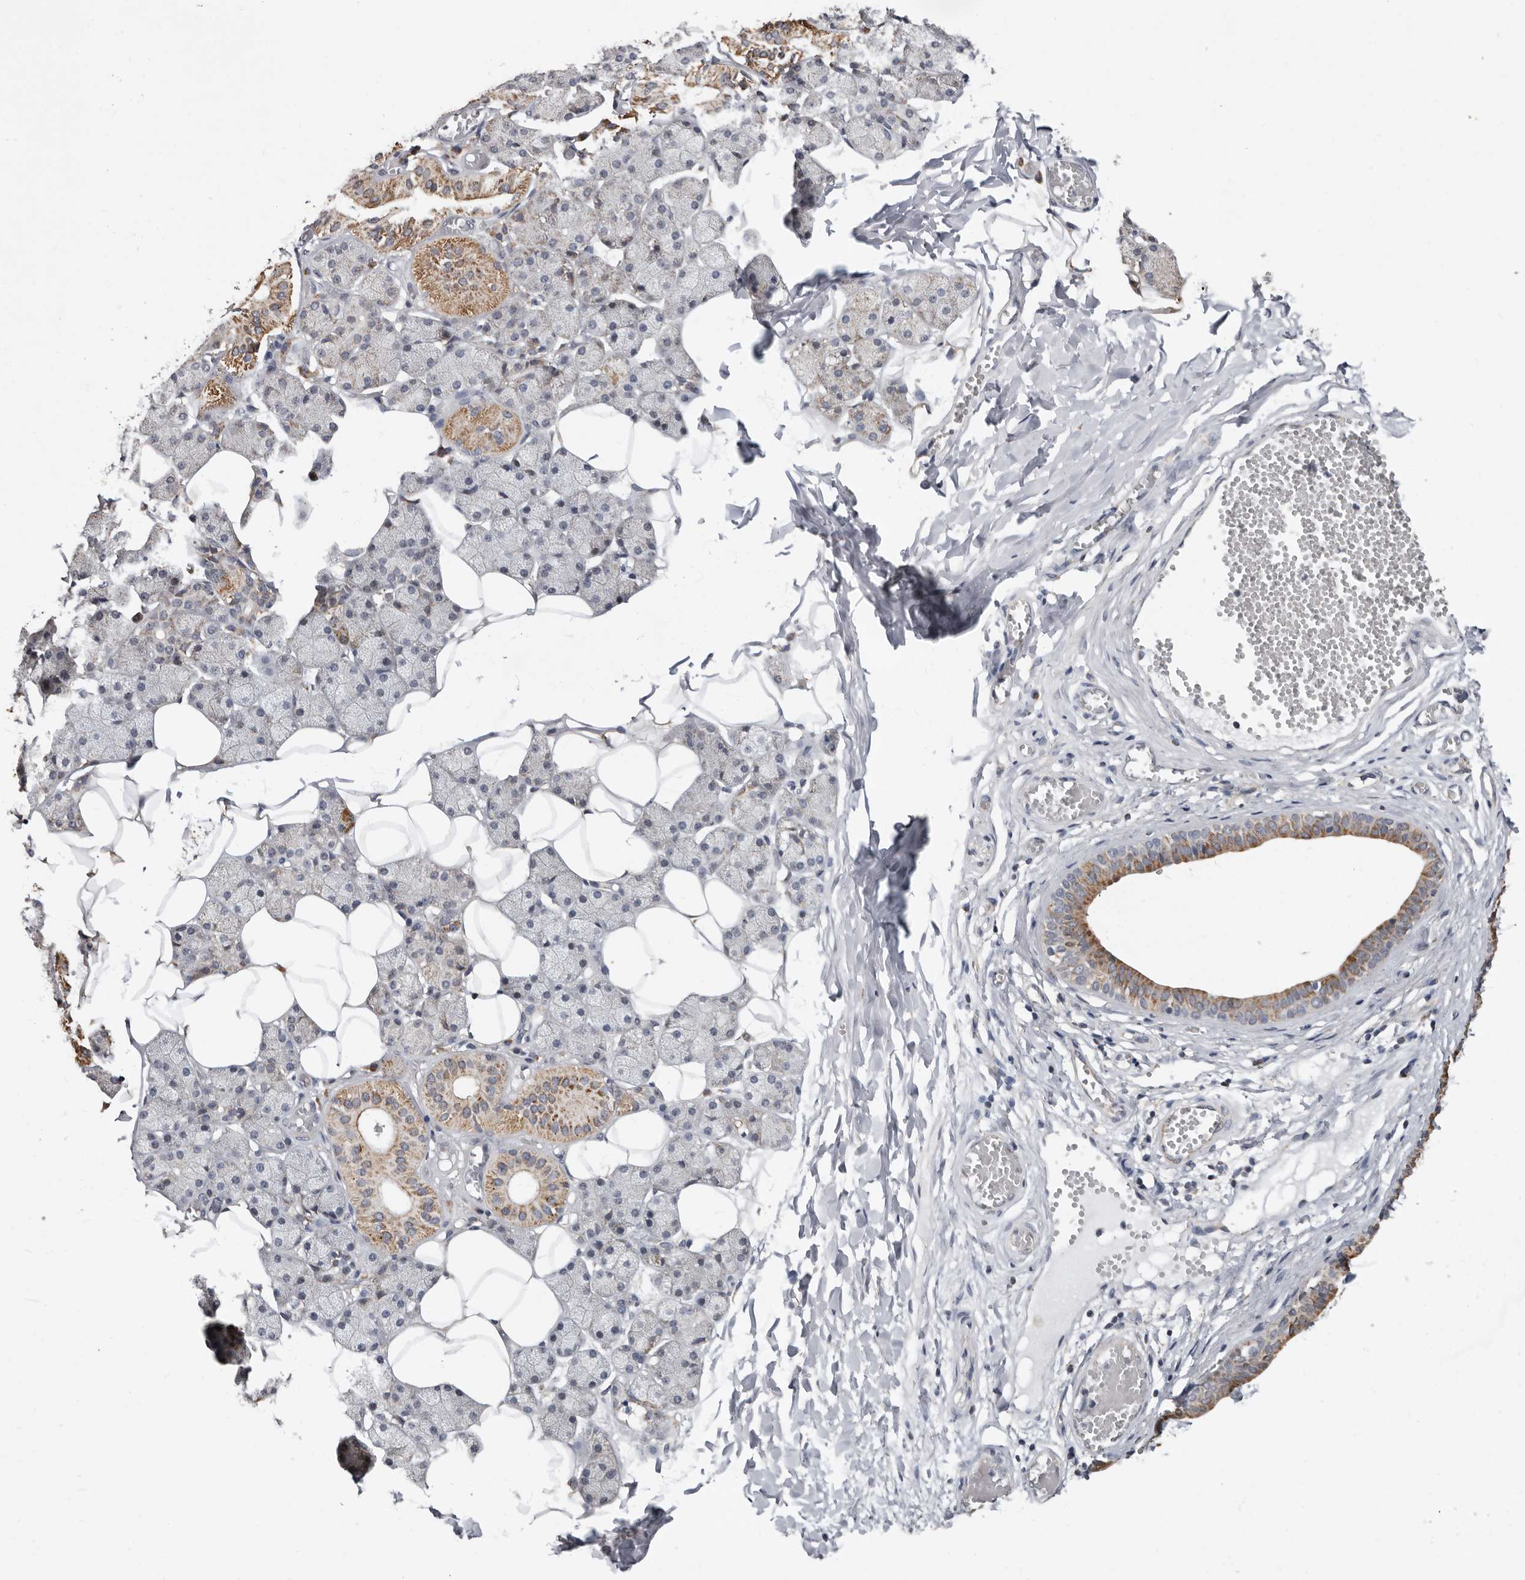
{"staining": {"intensity": "moderate", "quantity": "<25%", "location": "cytoplasmic/membranous"}, "tissue": "salivary gland", "cell_type": "Glandular cells", "image_type": "normal", "snomed": [{"axis": "morphology", "description": "Normal tissue, NOS"}, {"axis": "topography", "description": "Salivary gland"}], "caption": "Normal salivary gland reveals moderate cytoplasmic/membranous positivity in approximately <25% of glandular cells, visualized by immunohistochemistry.", "gene": "MRPL18", "patient": {"sex": "female", "age": 33}}